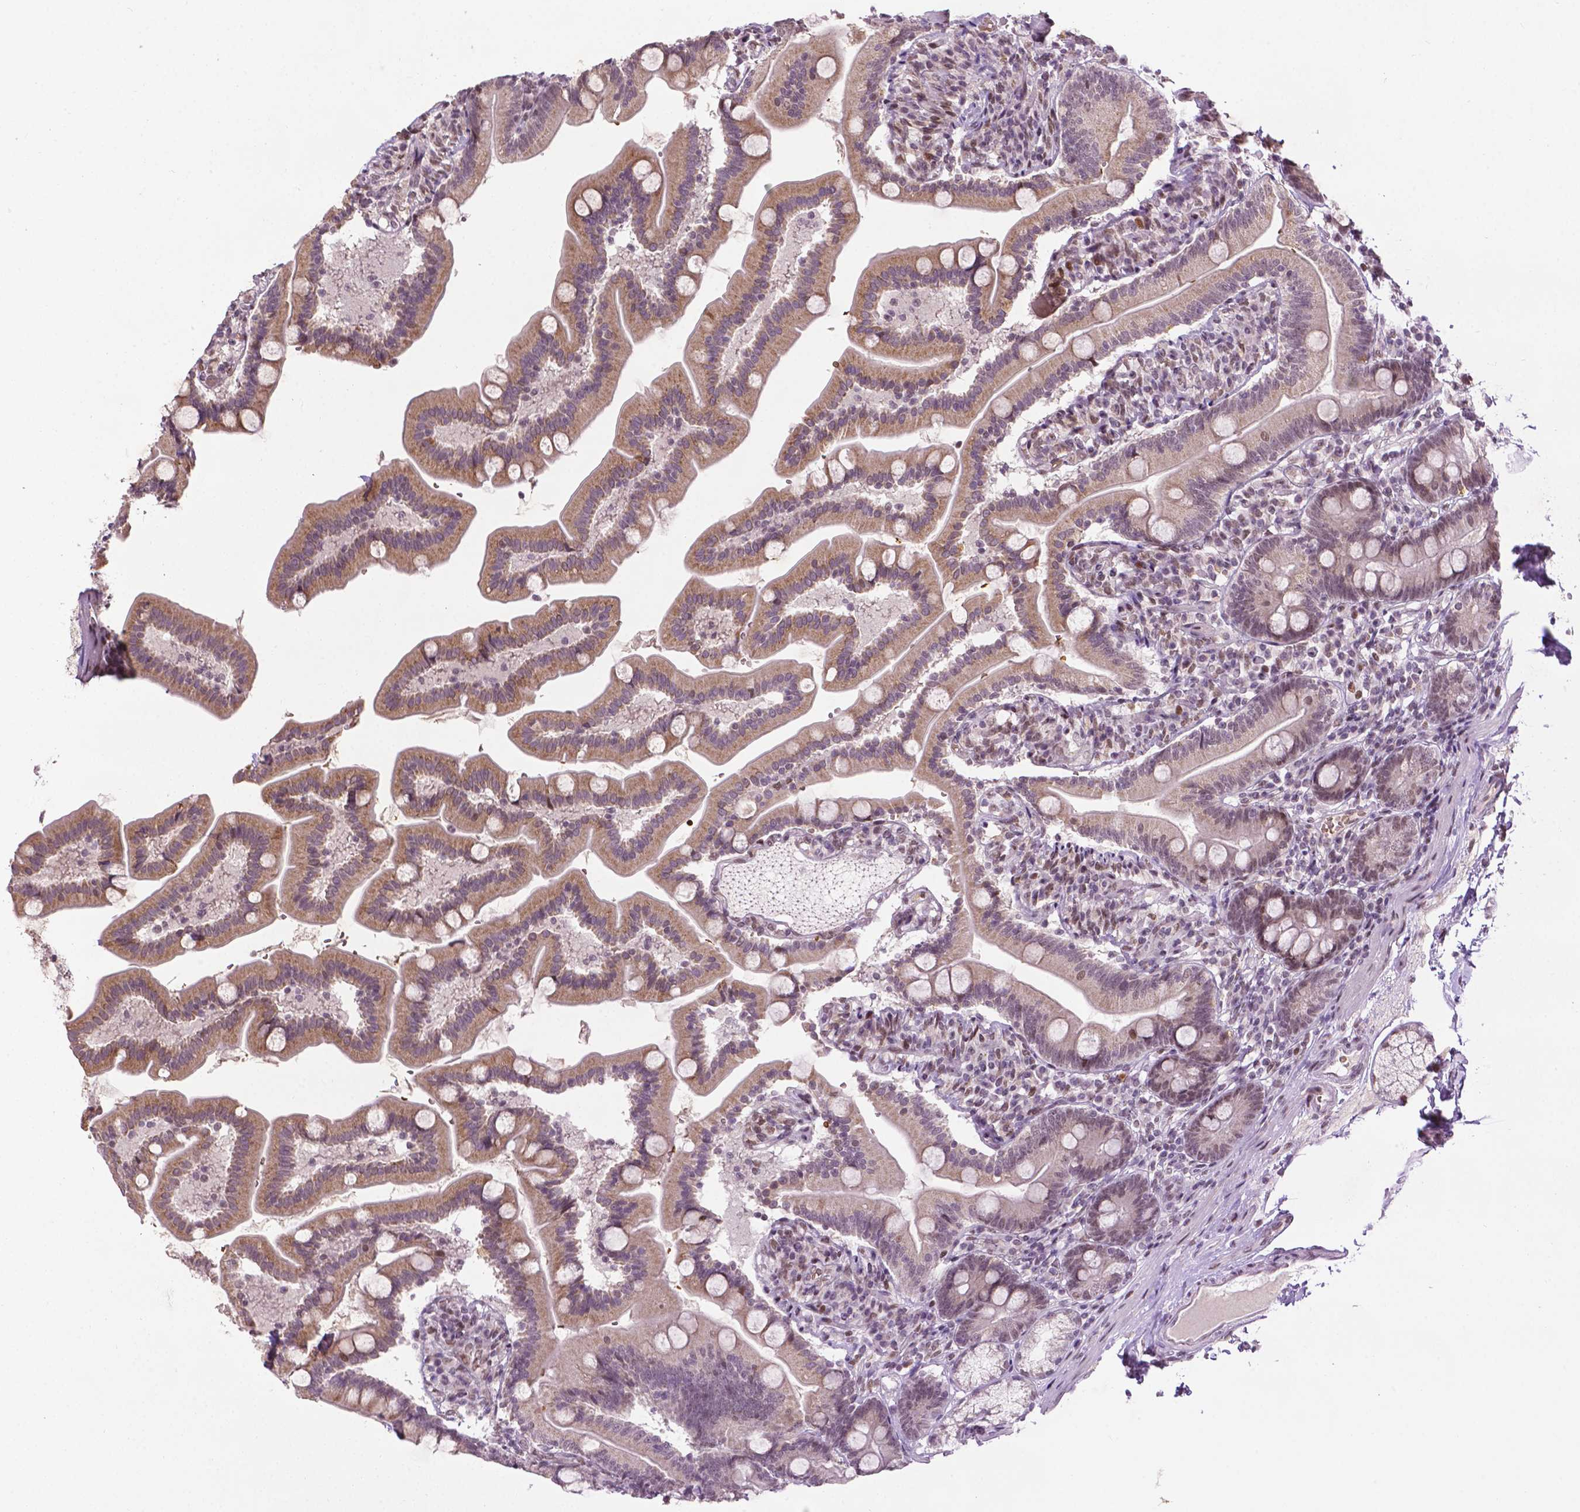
{"staining": {"intensity": "moderate", "quantity": "25%-75%", "location": "cytoplasmic/membranous,nuclear"}, "tissue": "duodenum", "cell_type": "Glandular cells", "image_type": "normal", "snomed": [{"axis": "morphology", "description": "Normal tissue, NOS"}, {"axis": "topography", "description": "Duodenum"}], "caption": "This micrograph reveals immunohistochemistry (IHC) staining of benign human duodenum, with medium moderate cytoplasmic/membranous,nuclear staining in approximately 25%-75% of glandular cells.", "gene": "ZNF41", "patient": {"sex": "female", "age": 67}}